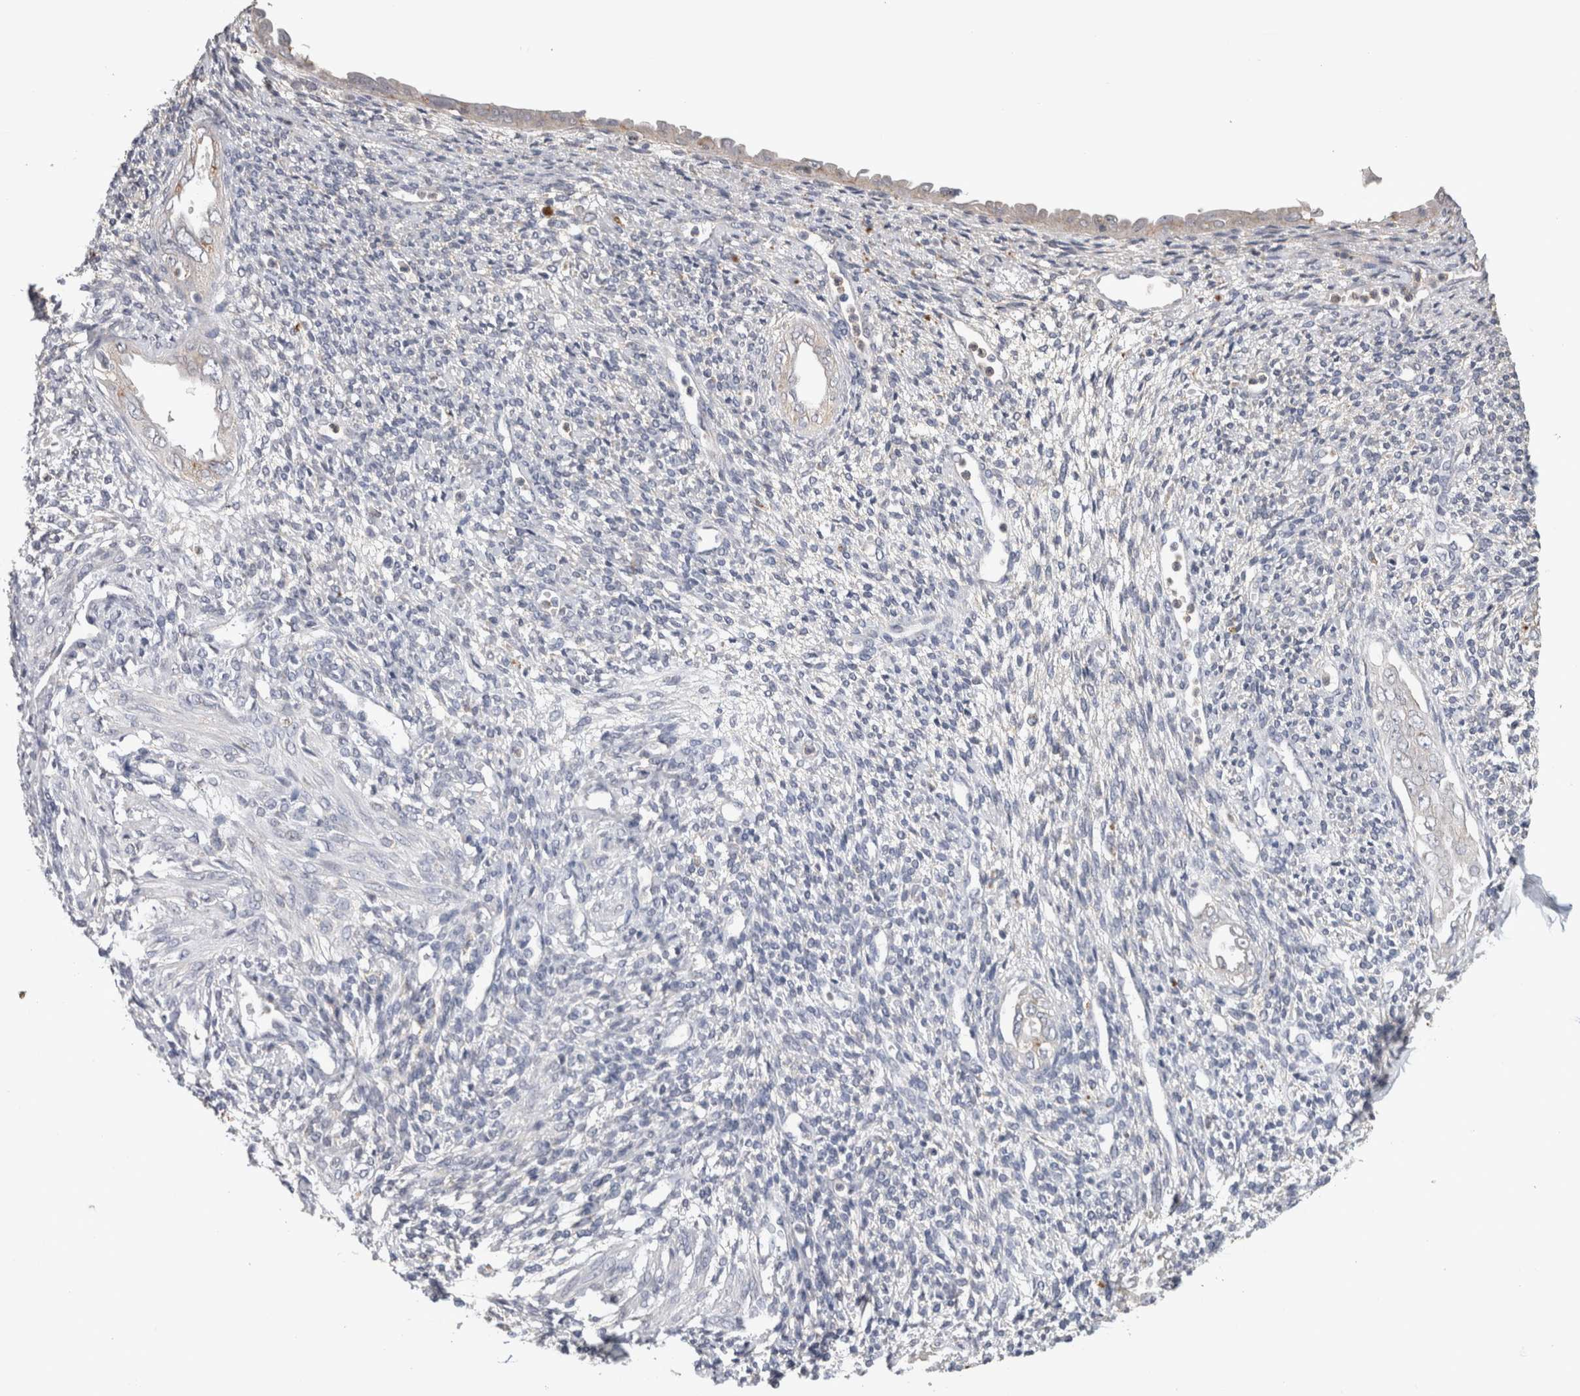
{"staining": {"intensity": "weak", "quantity": "25%-75%", "location": "cytoplasmic/membranous"}, "tissue": "endometrium", "cell_type": "Cells in endometrial stroma", "image_type": "normal", "snomed": [{"axis": "morphology", "description": "Normal tissue, NOS"}, {"axis": "topography", "description": "Endometrium"}], "caption": "Cells in endometrial stroma reveal weak cytoplasmic/membranous positivity in about 25%-75% of cells in unremarkable endometrium. The staining was performed using DAB (3,3'-diaminobenzidine), with brown indicating positive protein expression. Nuclei are stained blue with hematoxylin.", "gene": "CNTFR", "patient": {"sex": "female", "age": 66}}